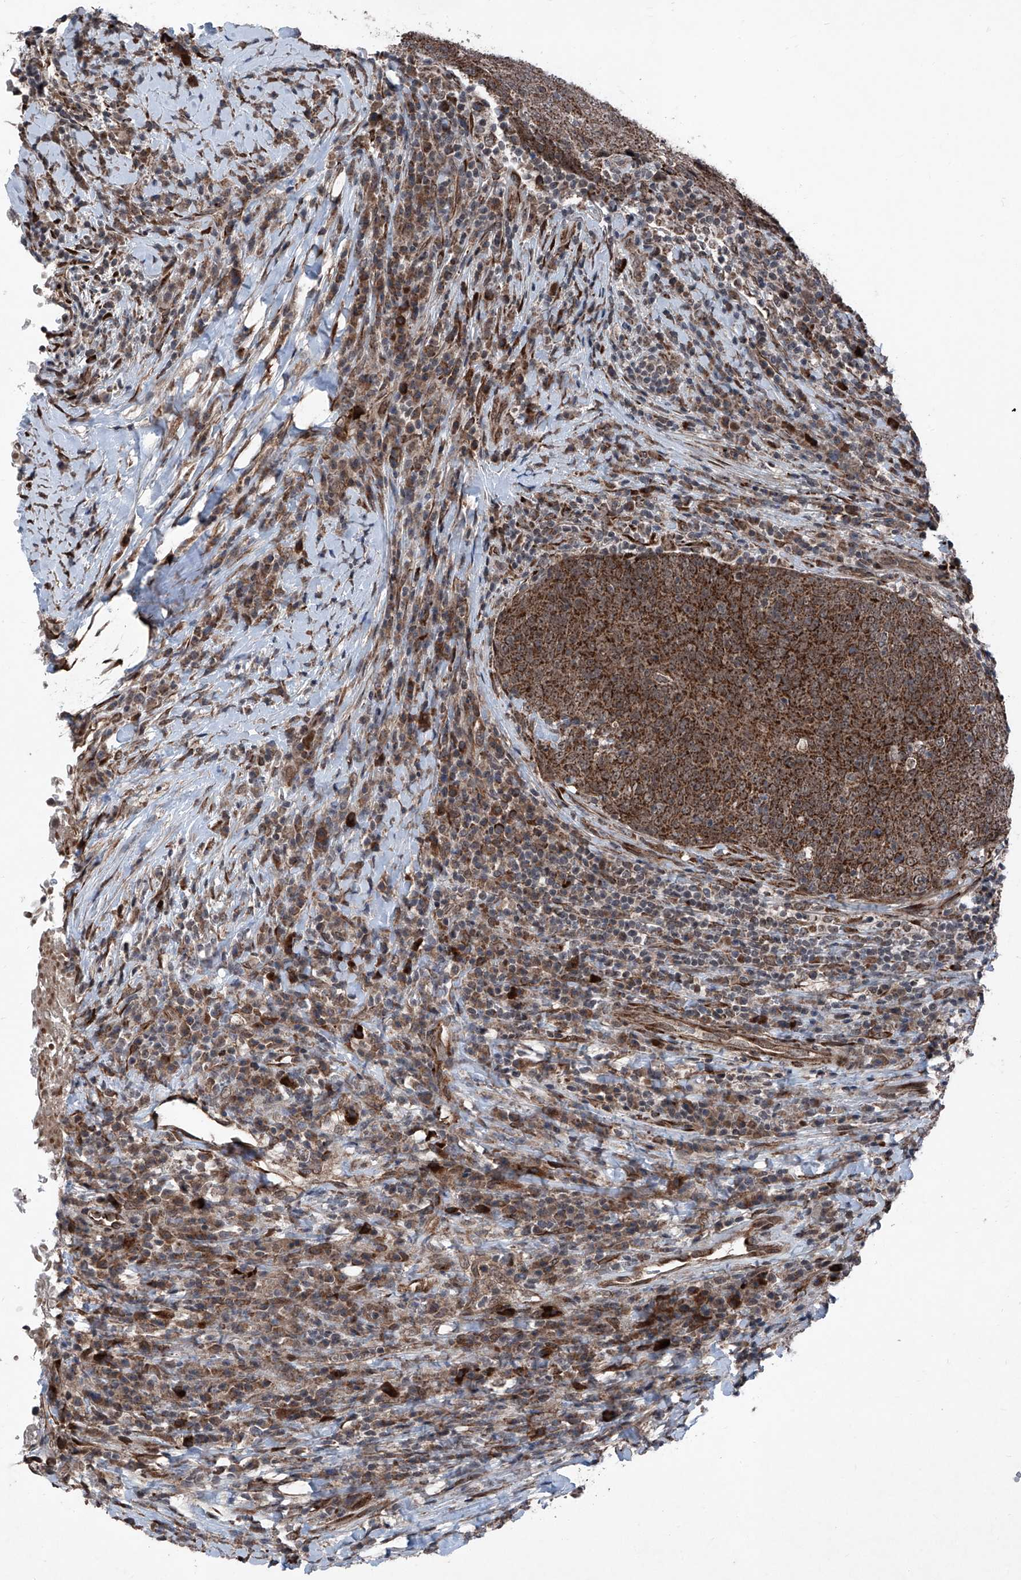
{"staining": {"intensity": "strong", "quantity": ">75%", "location": "cytoplasmic/membranous"}, "tissue": "head and neck cancer", "cell_type": "Tumor cells", "image_type": "cancer", "snomed": [{"axis": "morphology", "description": "Squamous cell carcinoma, NOS"}, {"axis": "morphology", "description": "Squamous cell carcinoma, metastatic, NOS"}, {"axis": "topography", "description": "Lymph node"}, {"axis": "topography", "description": "Head-Neck"}], "caption": "Brown immunohistochemical staining in head and neck cancer displays strong cytoplasmic/membranous positivity in approximately >75% of tumor cells.", "gene": "COA7", "patient": {"sex": "male", "age": 62}}